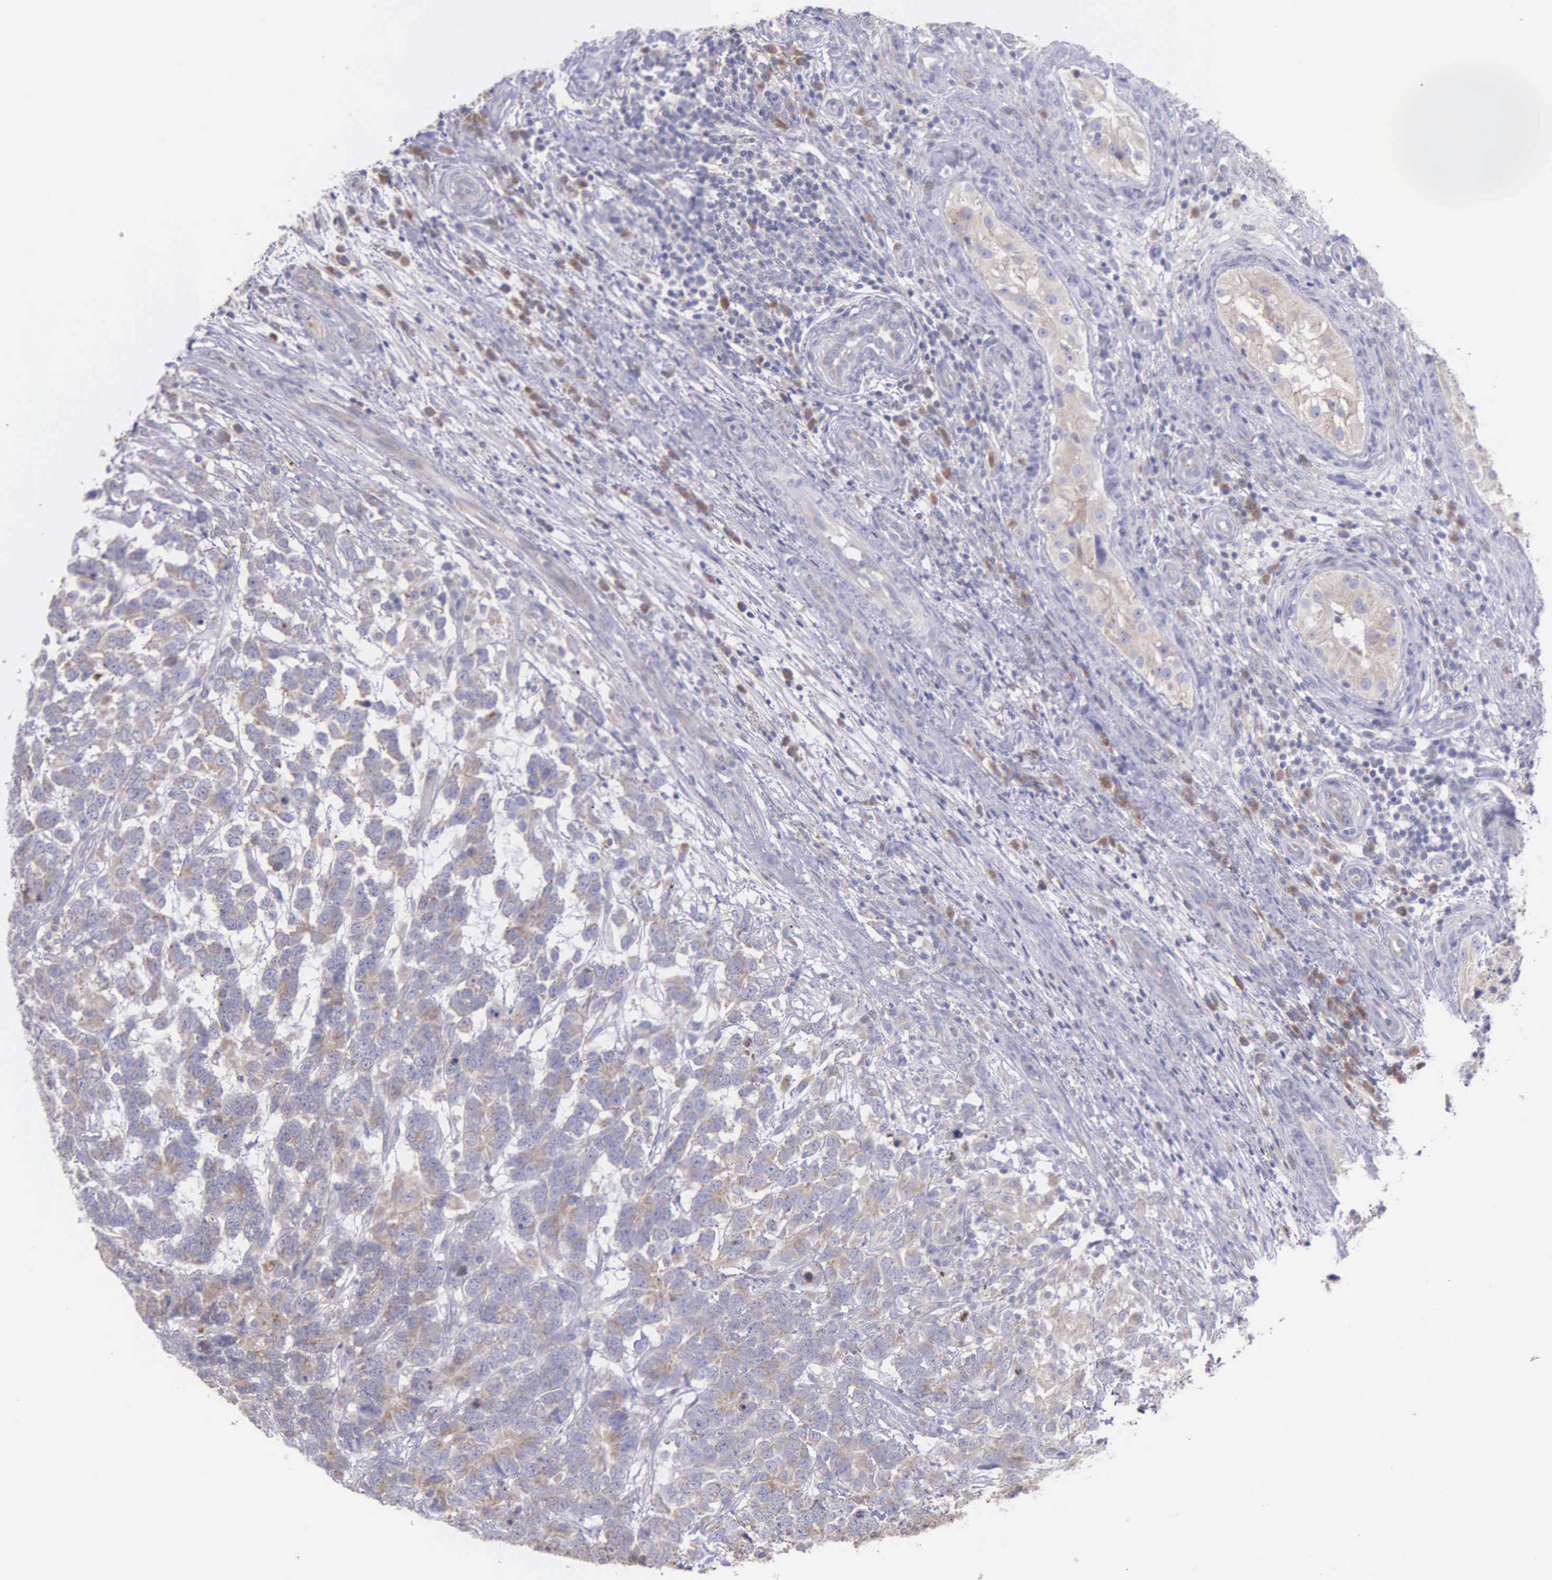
{"staining": {"intensity": "weak", "quantity": "25%-75%", "location": "cytoplasmic/membranous"}, "tissue": "testis cancer", "cell_type": "Tumor cells", "image_type": "cancer", "snomed": [{"axis": "morphology", "description": "Carcinoma, Embryonal, NOS"}, {"axis": "topography", "description": "Testis"}], "caption": "A micrograph of human testis embryonal carcinoma stained for a protein demonstrates weak cytoplasmic/membranous brown staining in tumor cells.", "gene": "MIA2", "patient": {"sex": "male", "age": 26}}